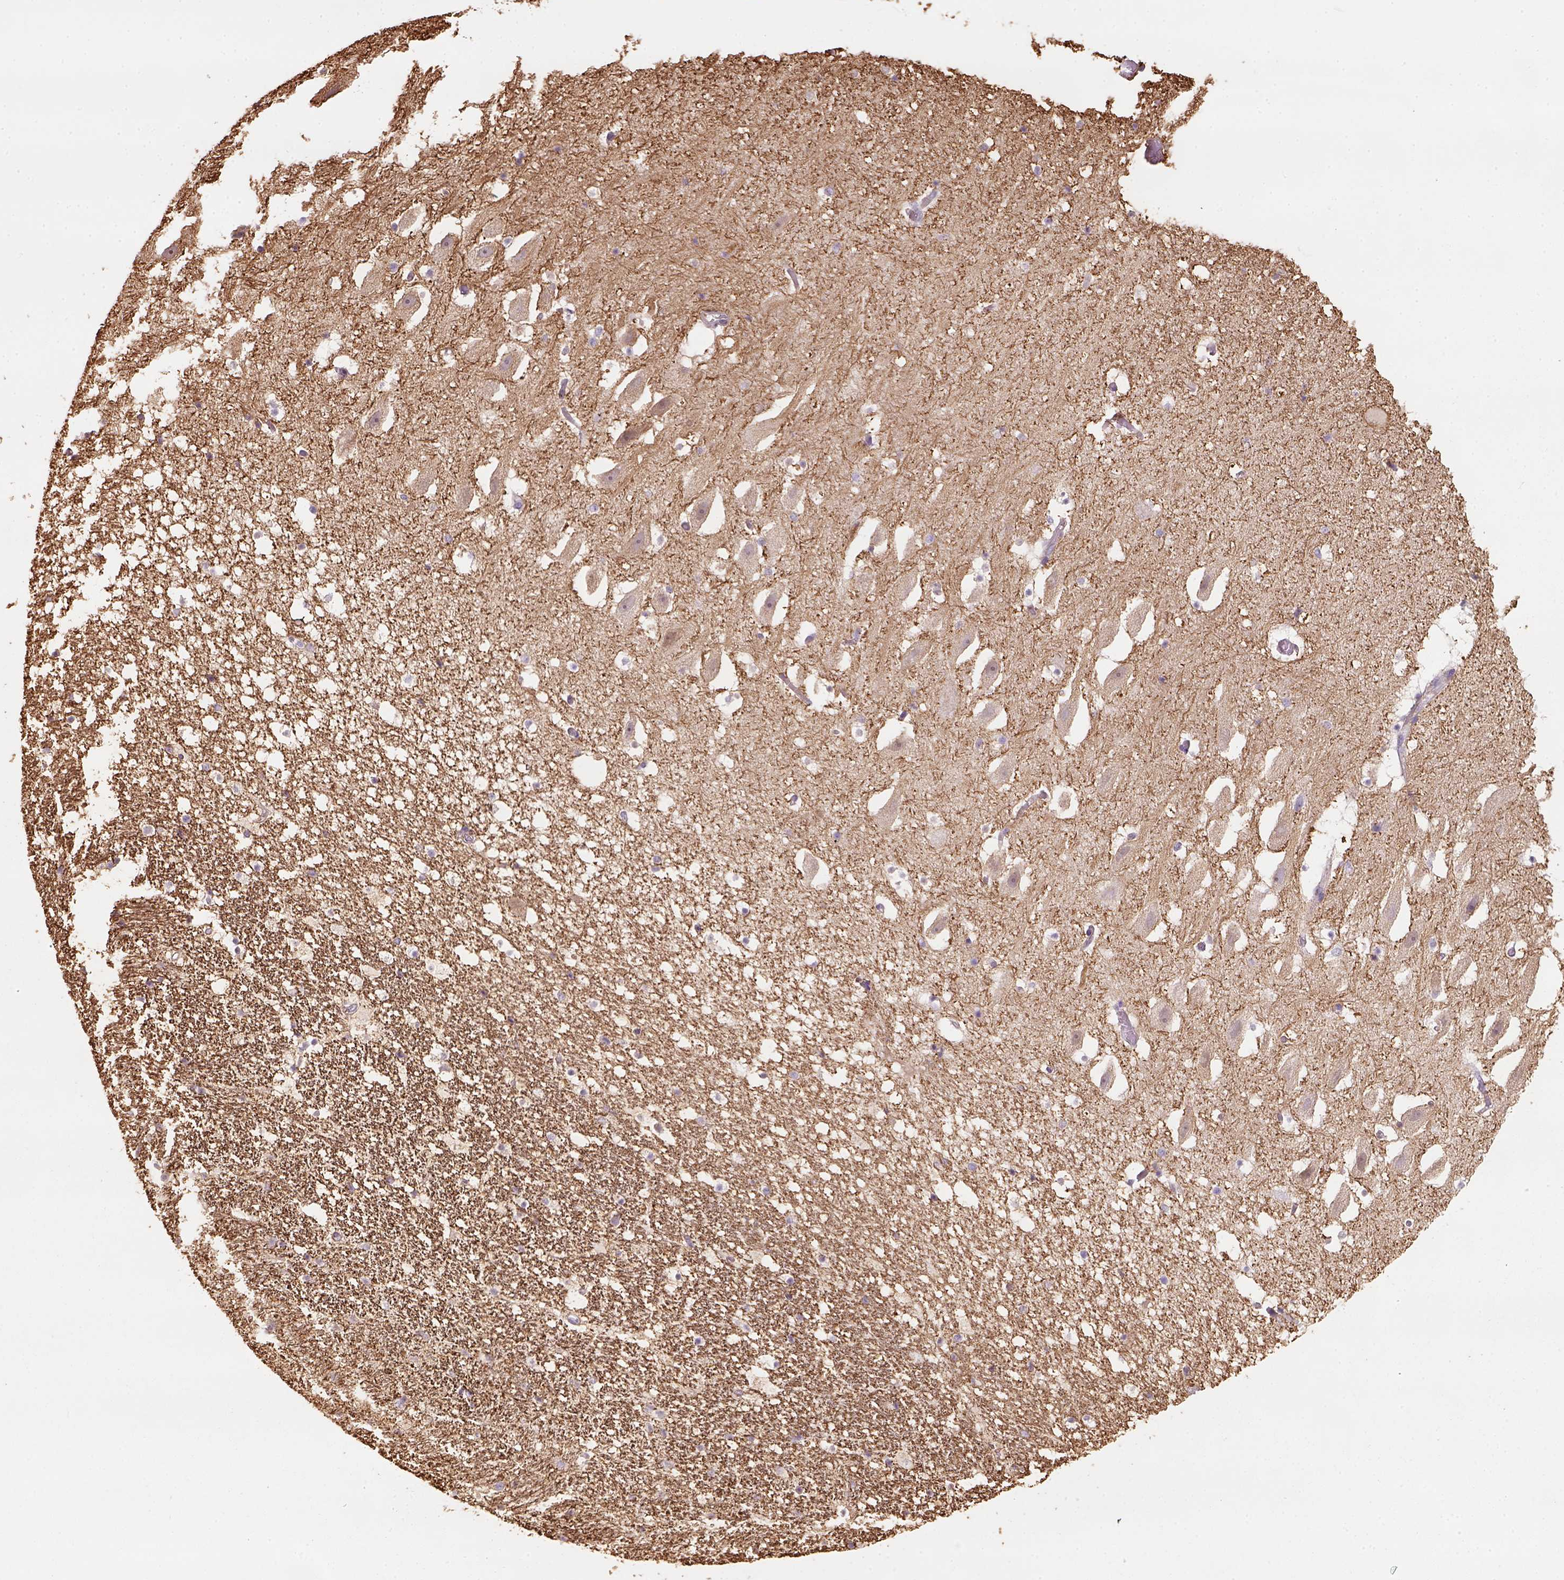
{"staining": {"intensity": "negative", "quantity": "none", "location": "none"}, "tissue": "hippocampus", "cell_type": "Glial cells", "image_type": "normal", "snomed": [{"axis": "morphology", "description": "Normal tissue, NOS"}, {"axis": "topography", "description": "Hippocampus"}], "caption": "IHC image of normal hippocampus: human hippocampus stained with DAB demonstrates no significant protein staining in glial cells.", "gene": "GPRC5D", "patient": {"sex": "male", "age": 26}}